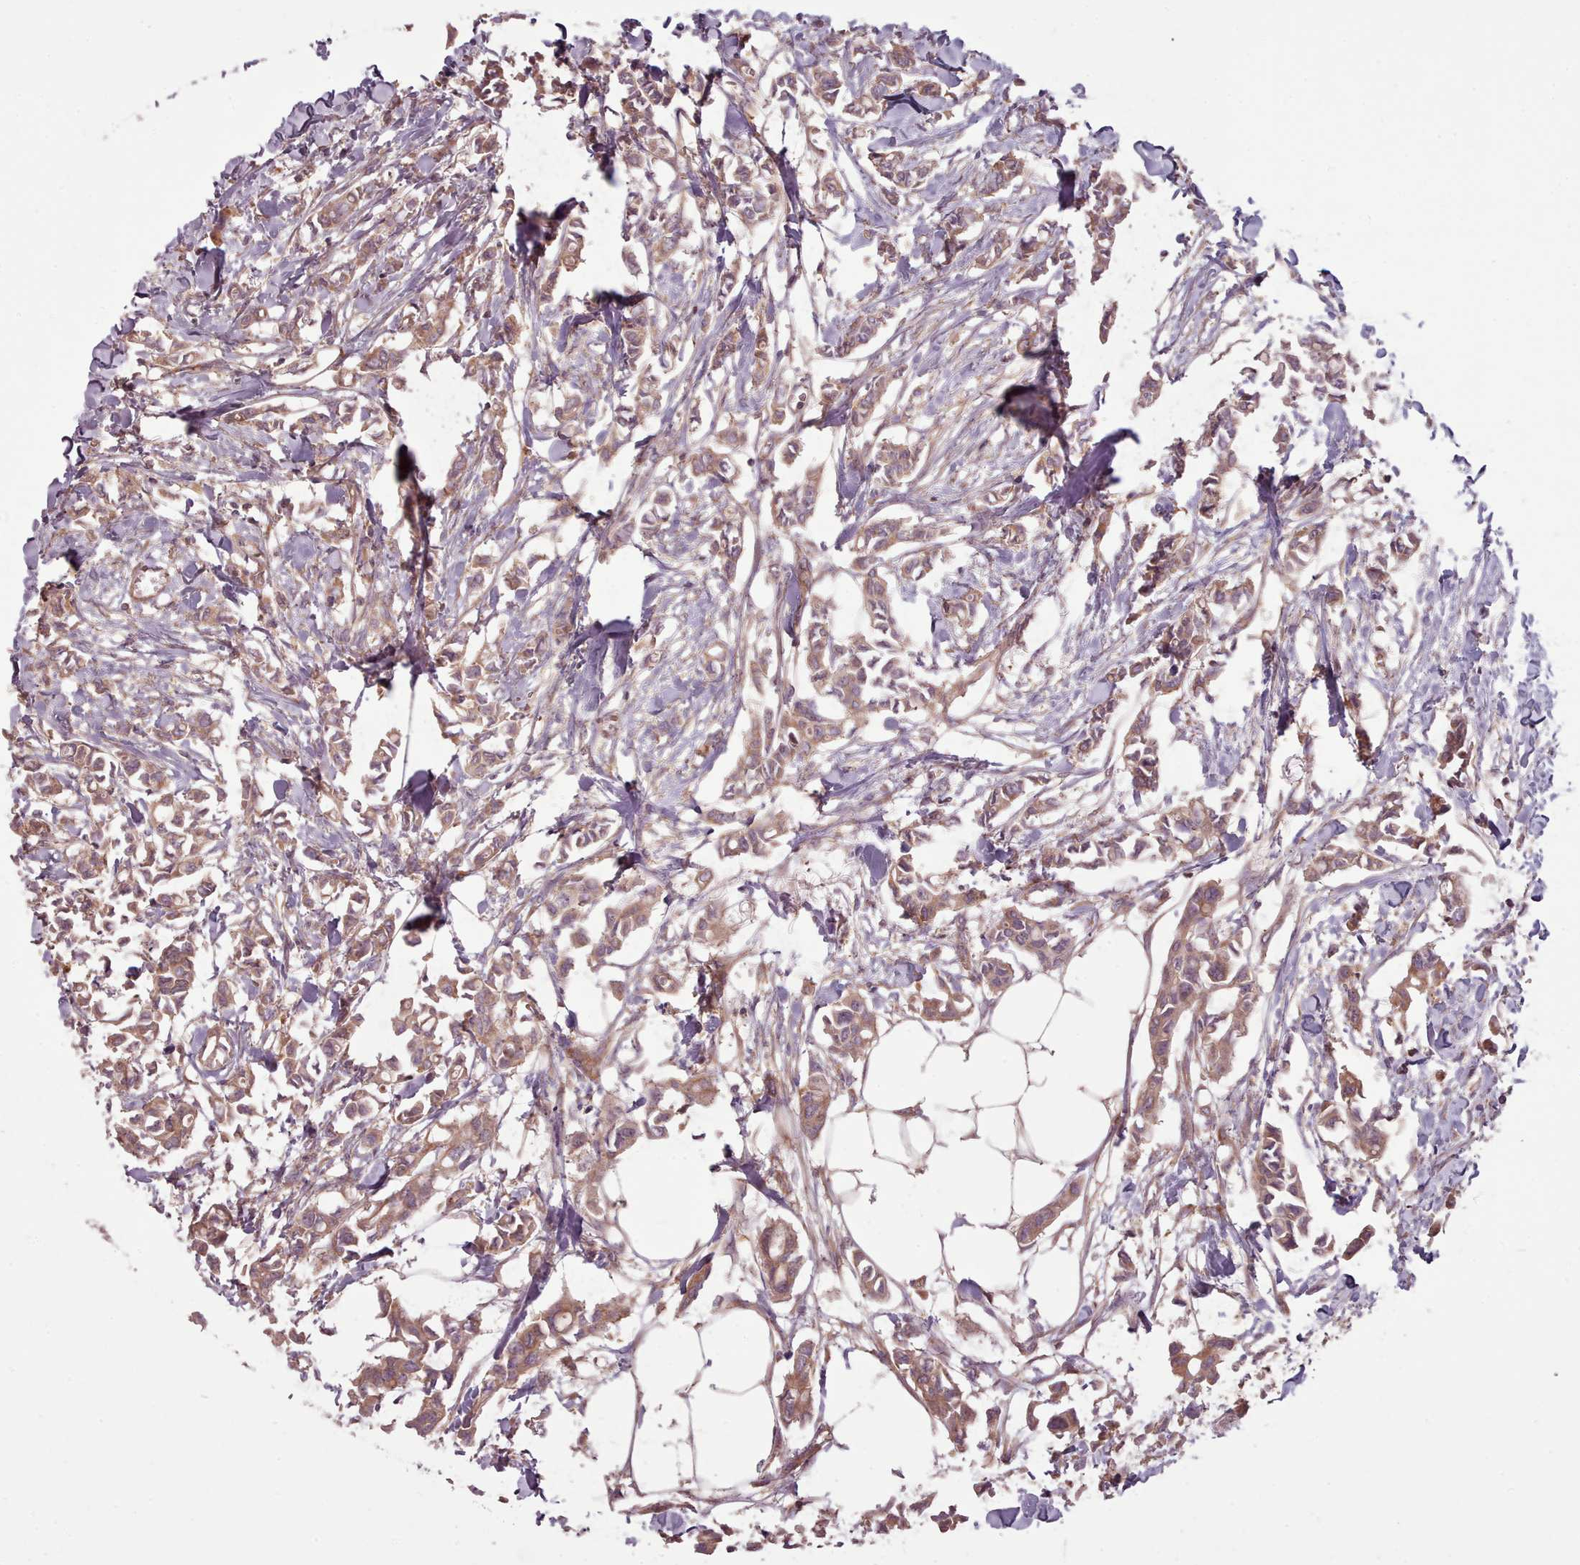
{"staining": {"intensity": "moderate", "quantity": ">75%", "location": "cytoplasmic/membranous"}, "tissue": "breast cancer", "cell_type": "Tumor cells", "image_type": "cancer", "snomed": [{"axis": "morphology", "description": "Duct carcinoma"}, {"axis": "topography", "description": "Breast"}], "caption": "High-magnification brightfield microscopy of infiltrating ductal carcinoma (breast) stained with DAB (3,3'-diaminobenzidine) (brown) and counterstained with hematoxylin (blue). tumor cells exhibit moderate cytoplasmic/membranous expression is identified in about>75% of cells.", "gene": "NT5DC2", "patient": {"sex": "female", "age": 41}}